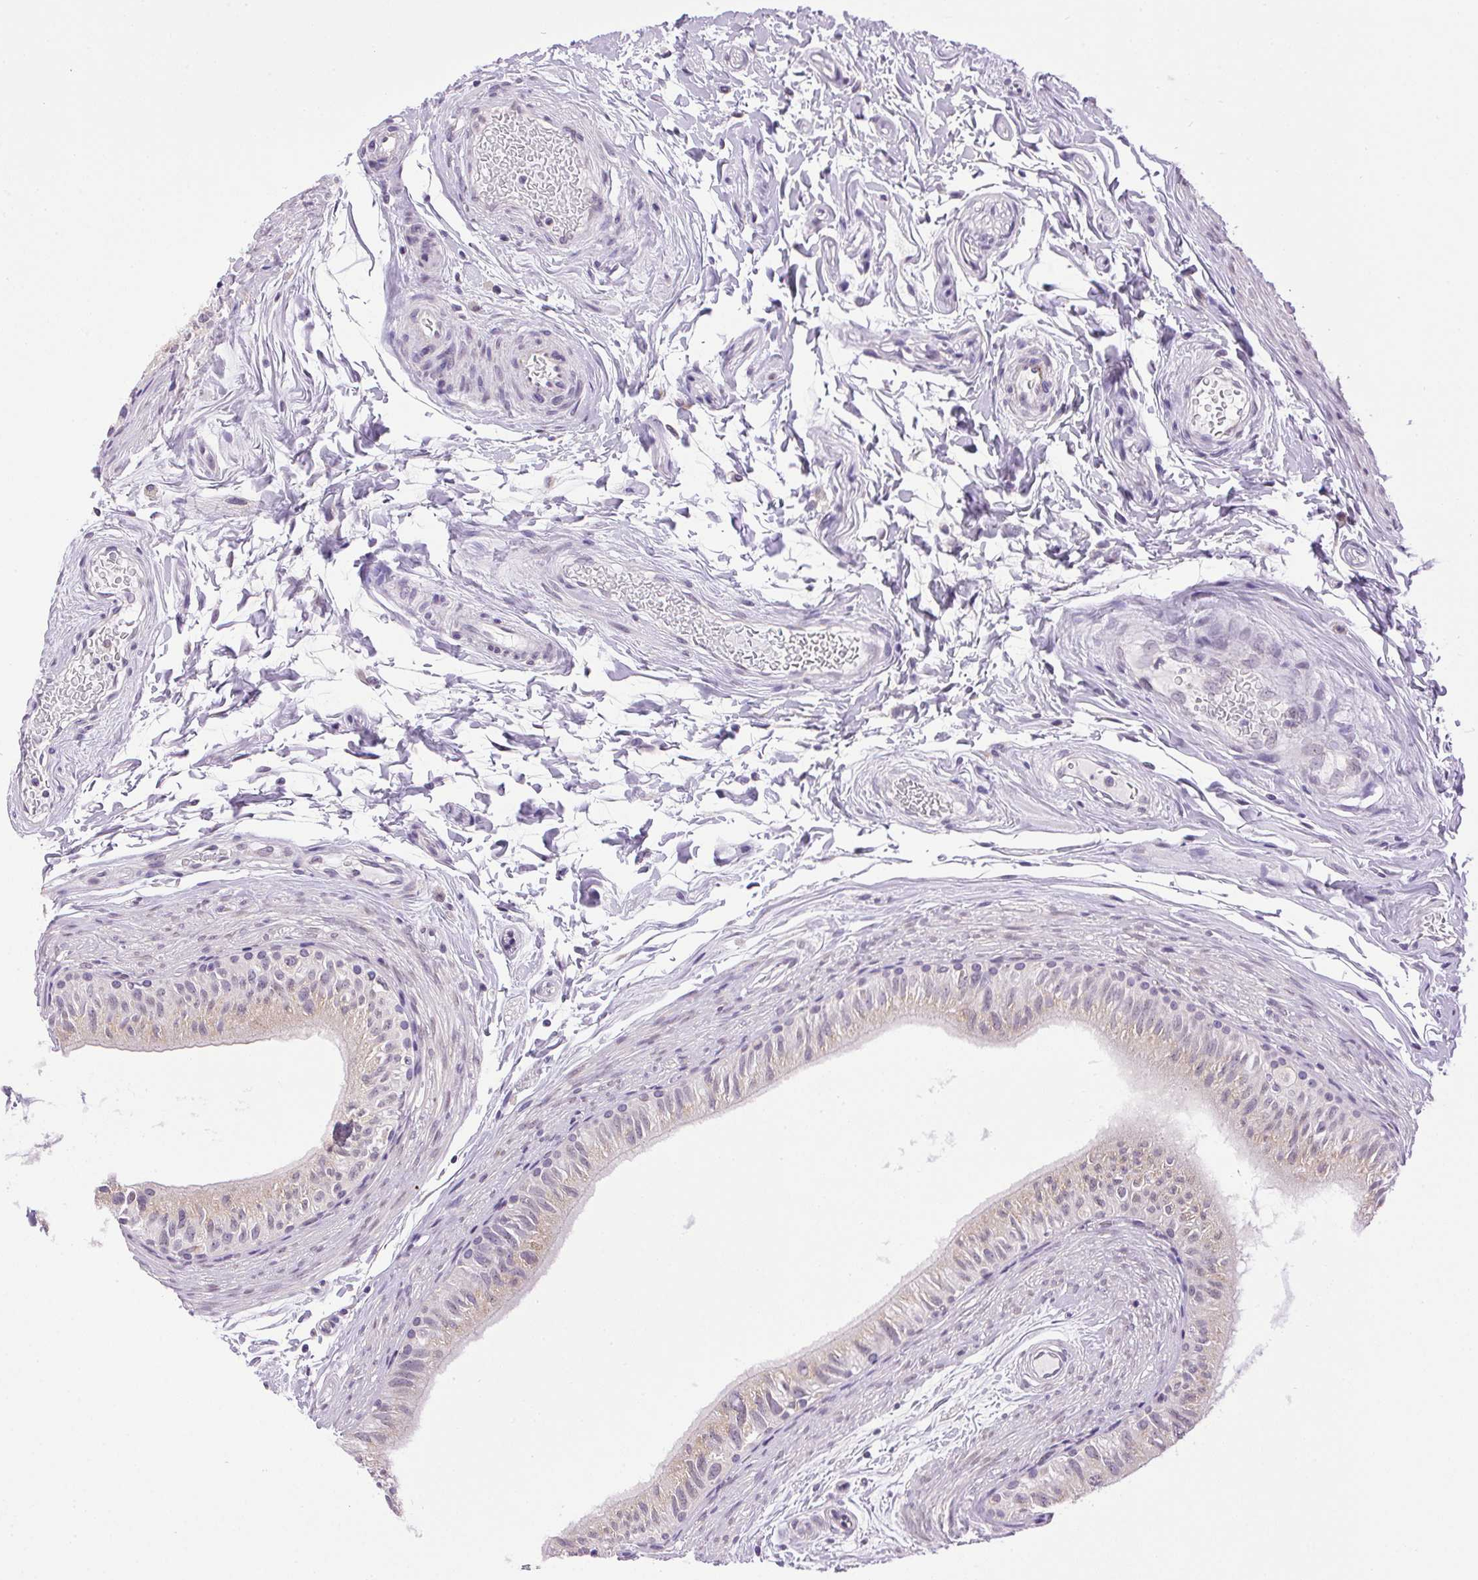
{"staining": {"intensity": "negative", "quantity": "none", "location": "none"}, "tissue": "epididymis", "cell_type": "Glandular cells", "image_type": "normal", "snomed": [{"axis": "morphology", "description": "Normal tissue, NOS"}, {"axis": "topography", "description": "Epididymis"}], "caption": "IHC photomicrograph of normal epididymis: epididymis stained with DAB reveals no significant protein staining in glandular cells.", "gene": "SMIM13", "patient": {"sex": "male", "age": 36}}